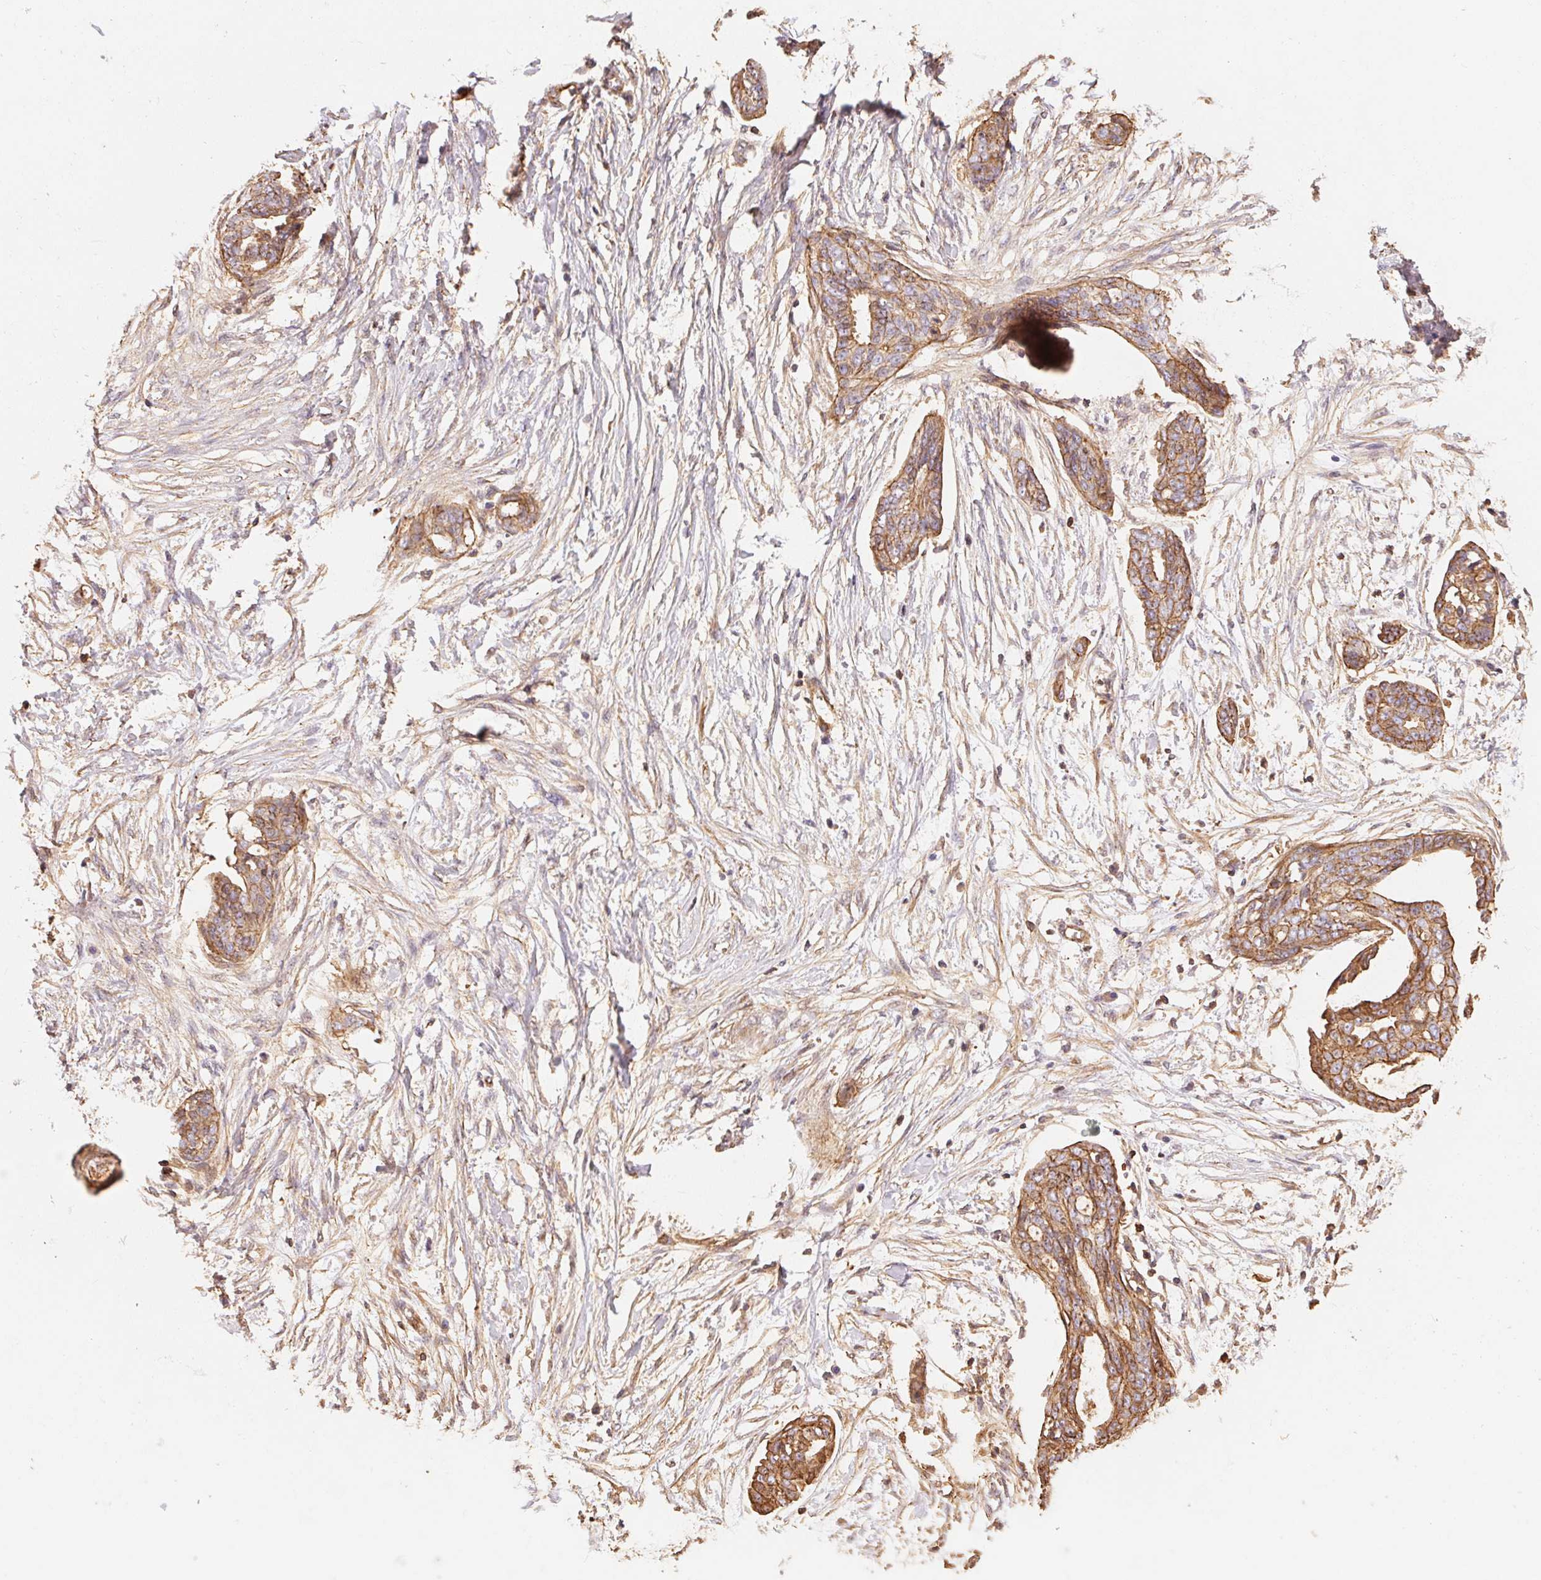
{"staining": {"intensity": "moderate", "quantity": ">75%", "location": "cytoplasmic/membranous"}, "tissue": "ovarian cancer", "cell_type": "Tumor cells", "image_type": "cancer", "snomed": [{"axis": "morphology", "description": "Cystadenocarcinoma, serous, NOS"}, {"axis": "topography", "description": "Ovary"}], "caption": "IHC histopathology image of human serous cystadenocarcinoma (ovarian) stained for a protein (brown), which exhibits medium levels of moderate cytoplasmic/membranous positivity in about >75% of tumor cells.", "gene": "FRAS1", "patient": {"sex": "female", "age": 71}}